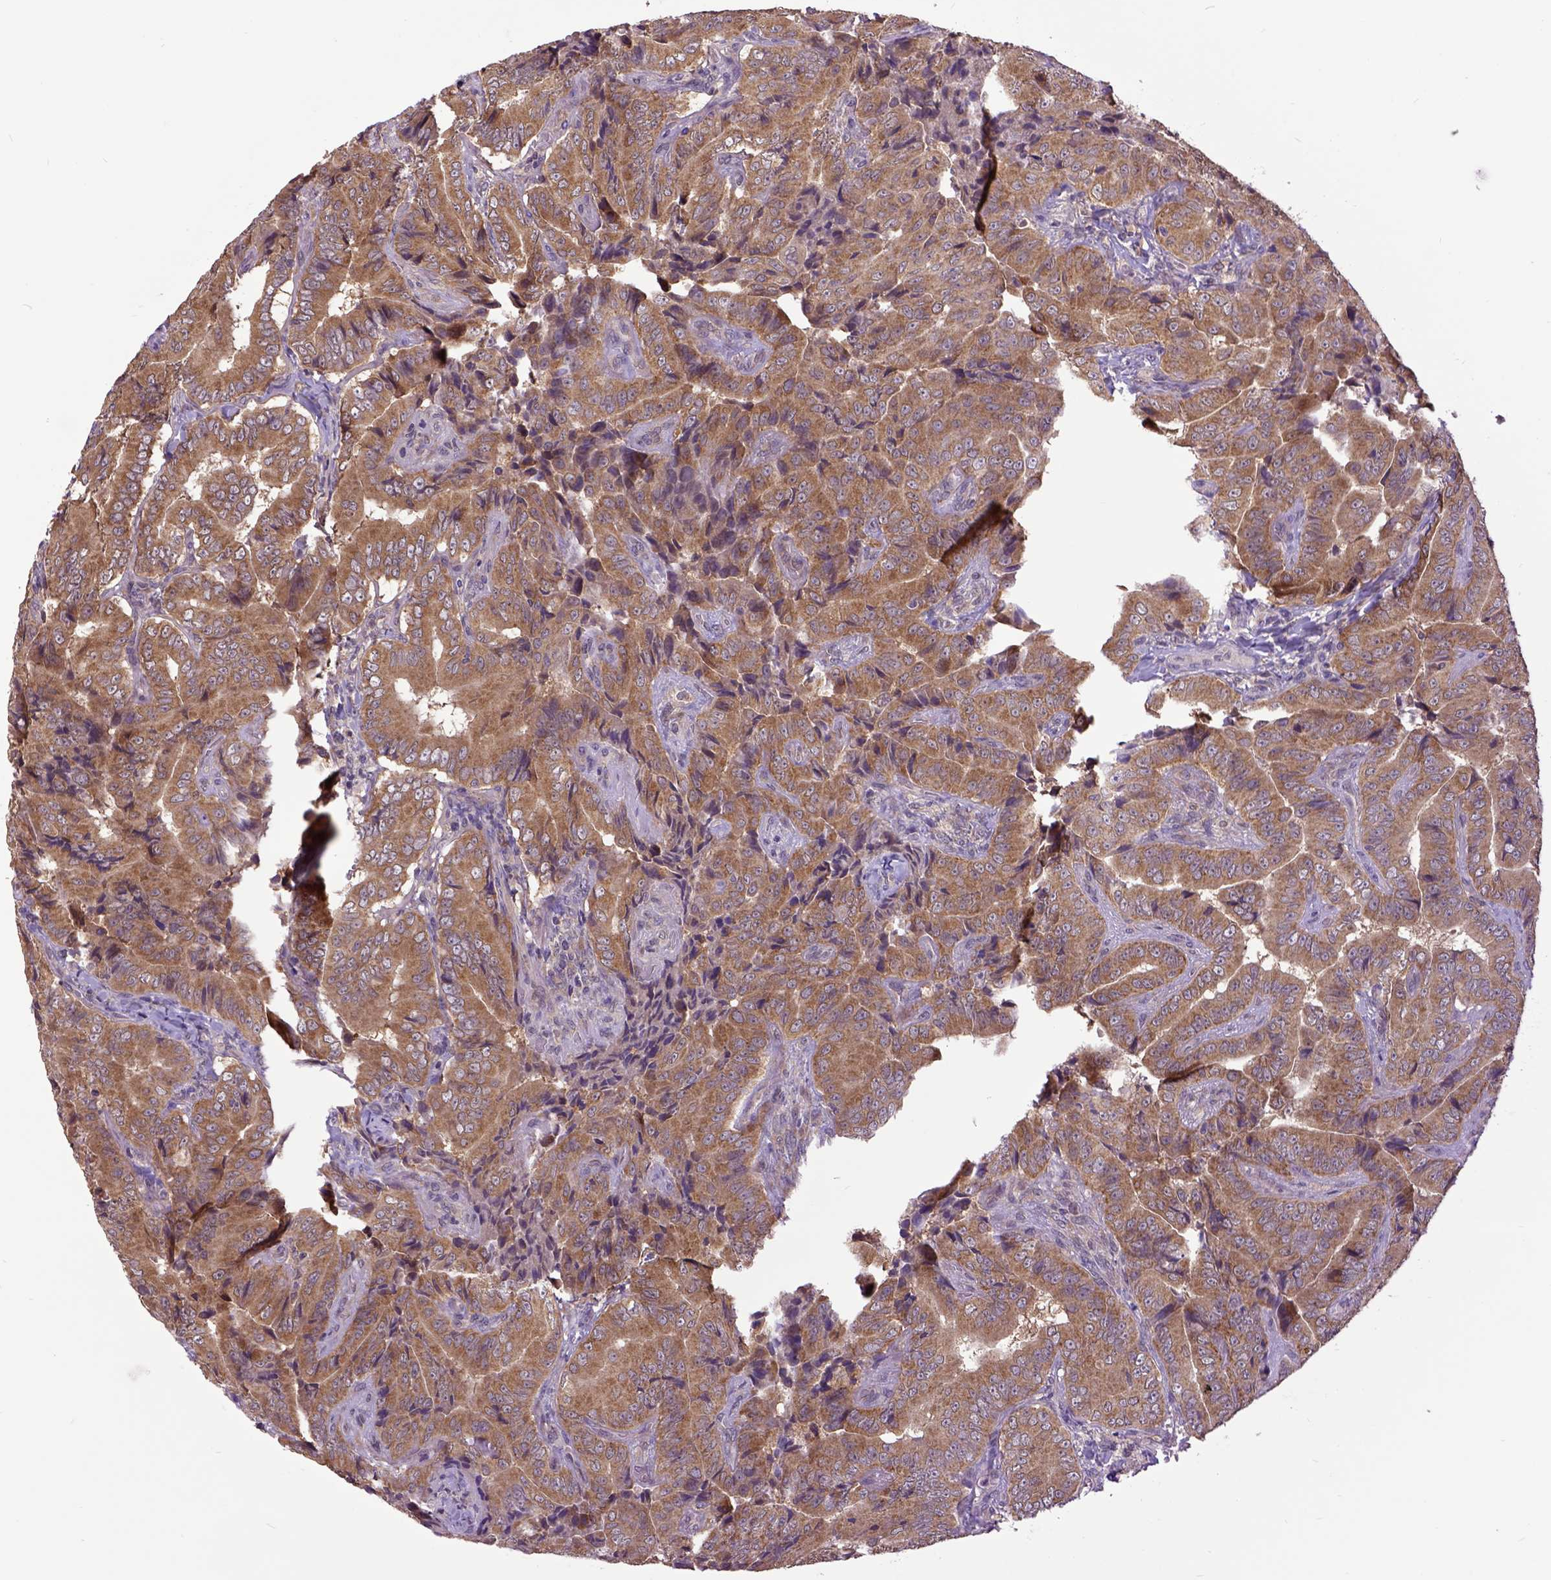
{"staining": {"intensity": "moderate", "quantity": ">75%", "location": "cytoplasmic/membranous"}, "tissue": "thyroid cancer", "cell_type": "Tumor cells", "image_type": "cancer", "snomed": [{"axis": "morphology", "description": "Papillary adenocarcinoma, NOS"}, {"axis": "topography", "description": "Thyroid gland"}], "caption": "Protein positivity by IHC reveals moderate cytoplasmic/membranous expression in approximately >75% of tumor cells in thyroid cancer. (DAB = brown stain, brightfield microscopy at high magnification).", "gene": "ARL1", "patient": {"sex": "male", "age": 61}}